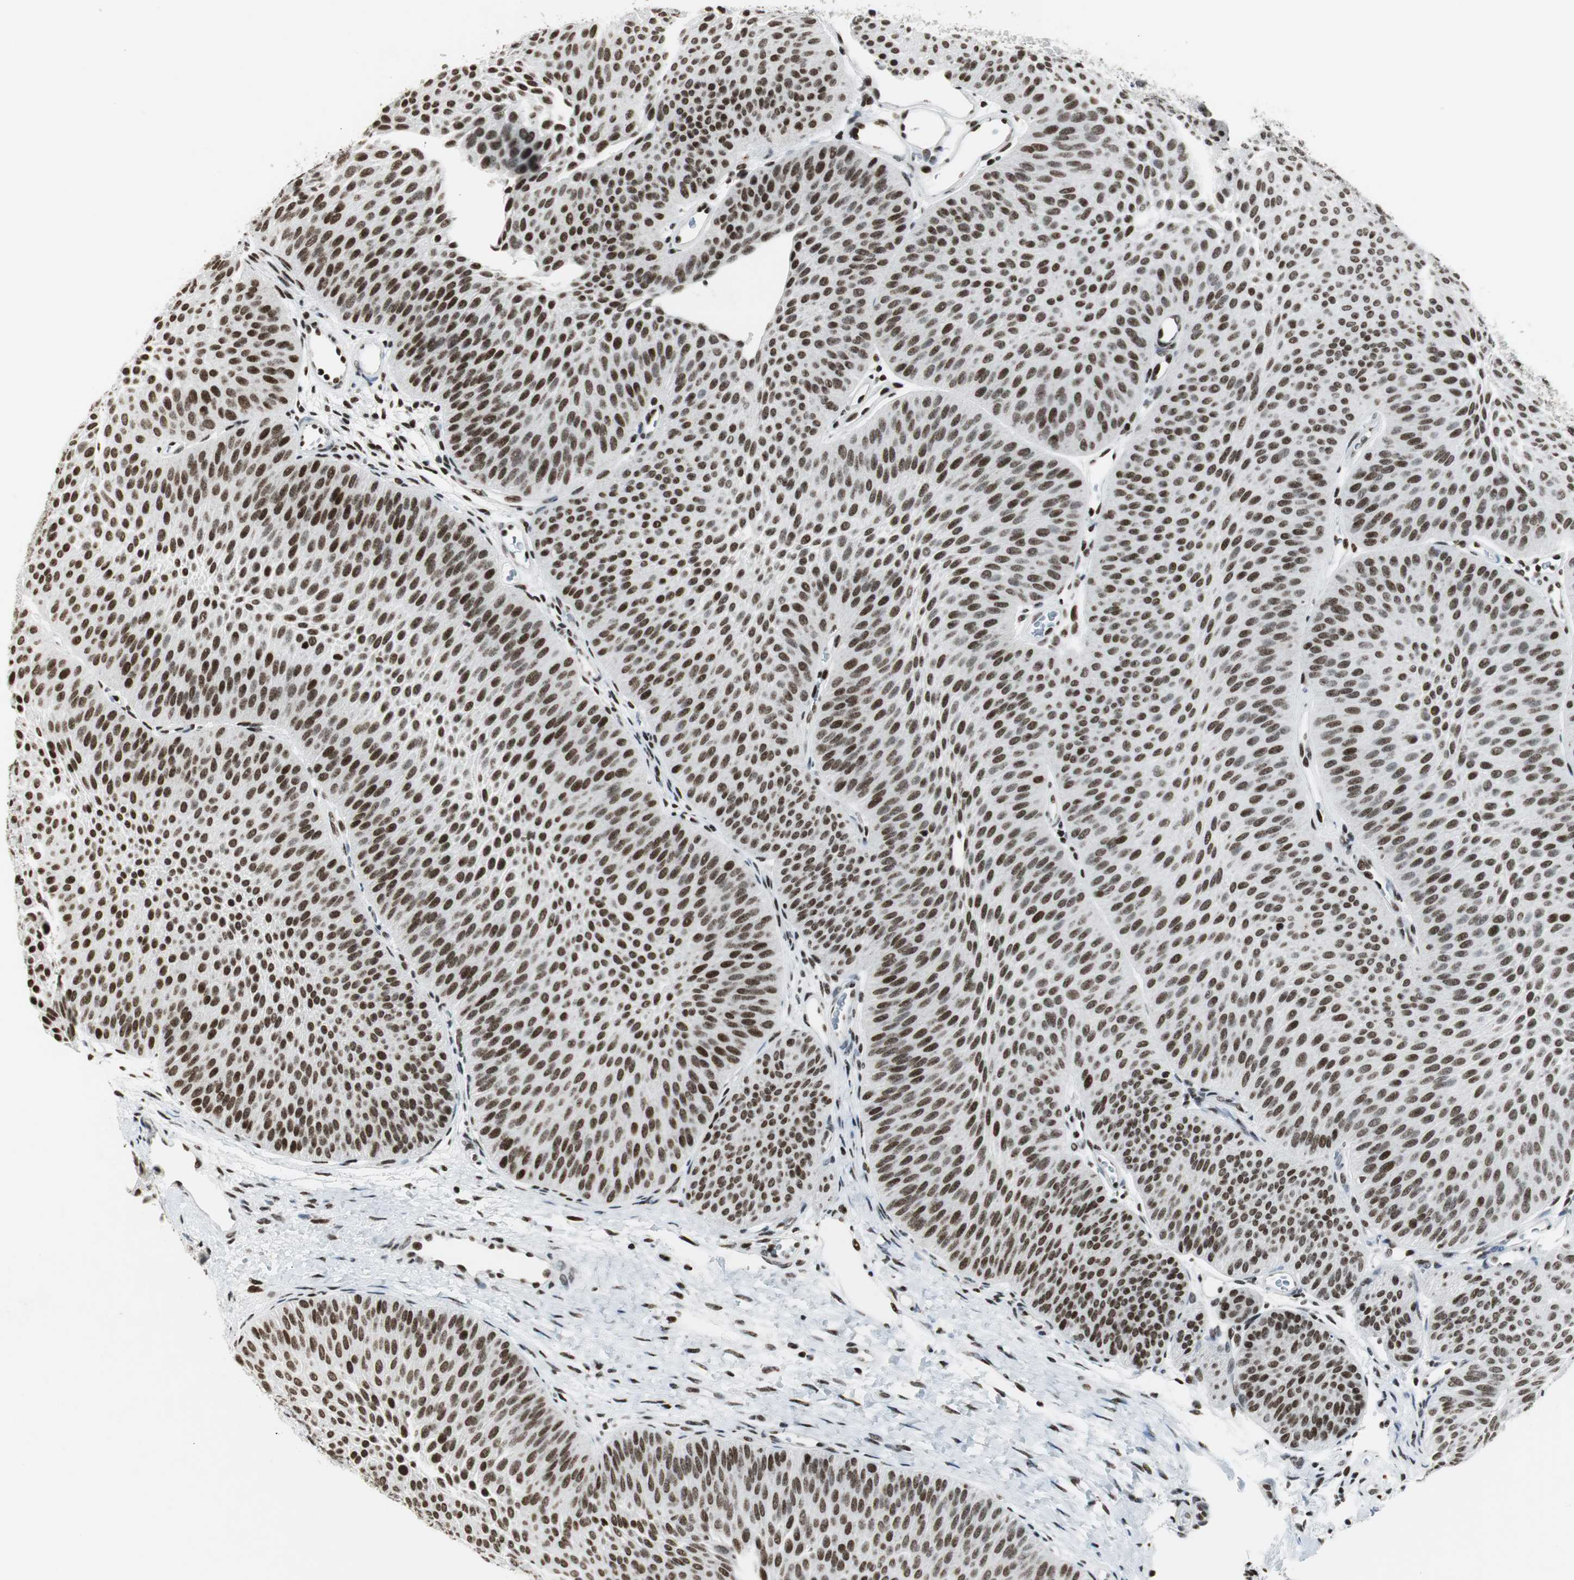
{"staining": {"intensity": "strong", "quantity": ">75%", "location": "nuclear"}, "tissue": "urothelial cancer", "cell_type": "Tumor cells", "image_type": "cancer", "snomed": [{"axis": "morphology", "description": "Urothelial carcinoma, Low grade"}, {"axis": "topography", "description": "Urinary bladder"}], "caption": "IHC micrograph of human low-grade urothelial carcinoma stained for a protein (brown), which exhibits high levels of strong nuclear positivity in approximately >75% of tumor cells.", "gene": "RBBP4", "patient": {"sex": "female", "age": 60}}